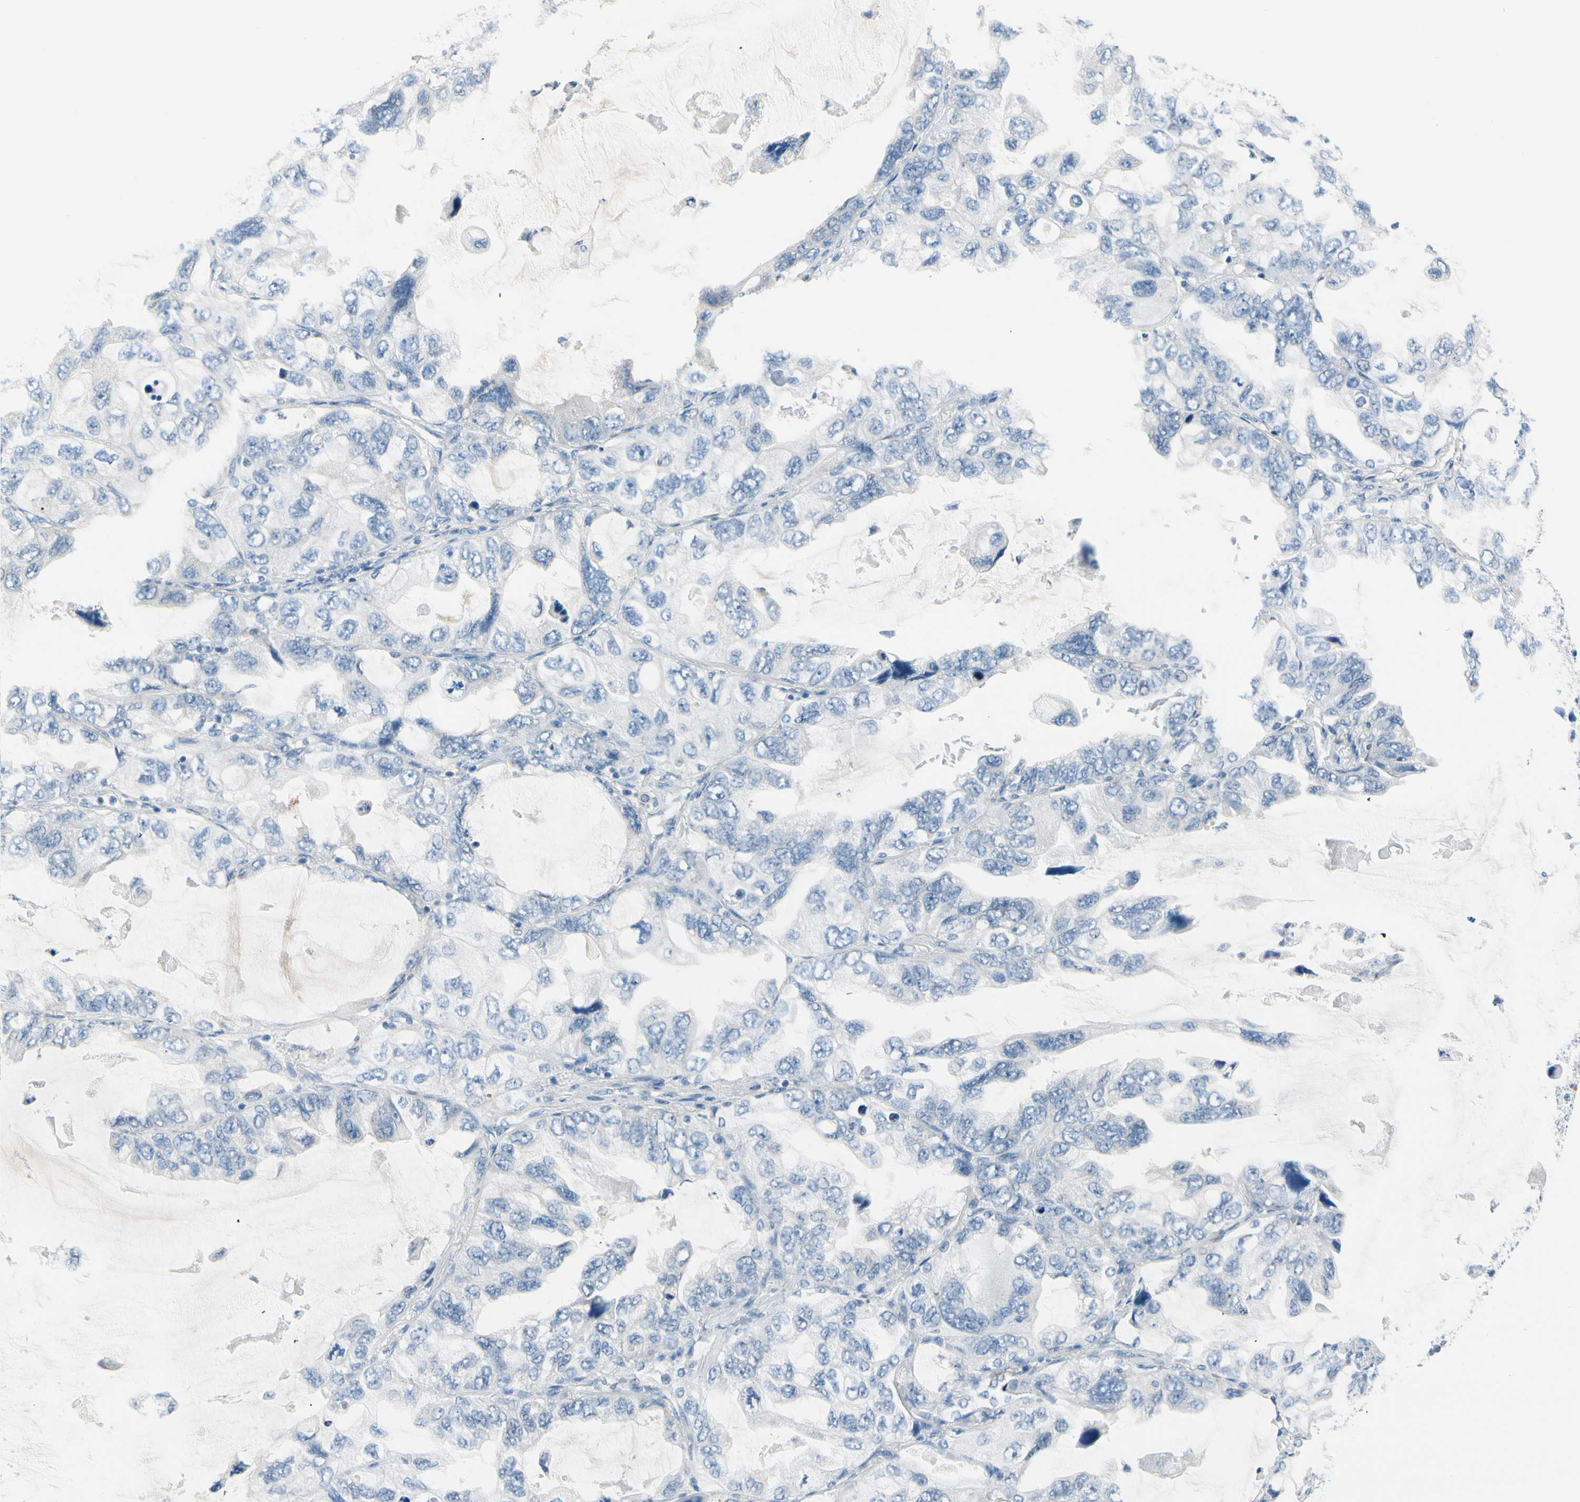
{"staining": {"intensity": "negative", "quantity": "none", "location": "none"}, "tissue": "lung cancer", "cell_type": "Tumor cells", "image_type": "cancer", "snomed": [{"axis": "morphology", "description": "Squamous cell carcinoma, NOS"}, {"axis": "topography", "description": "Lung"}], "caption": "Immunohistochemistry histopathology image of human lung squamous cell carcinoma stained for a protein (brown), which demonstrates no expression in tumor cells. Nuclei are stained in blue.", "gene": "PEBP1", "patient": {"sex": "female", "age": 73}}